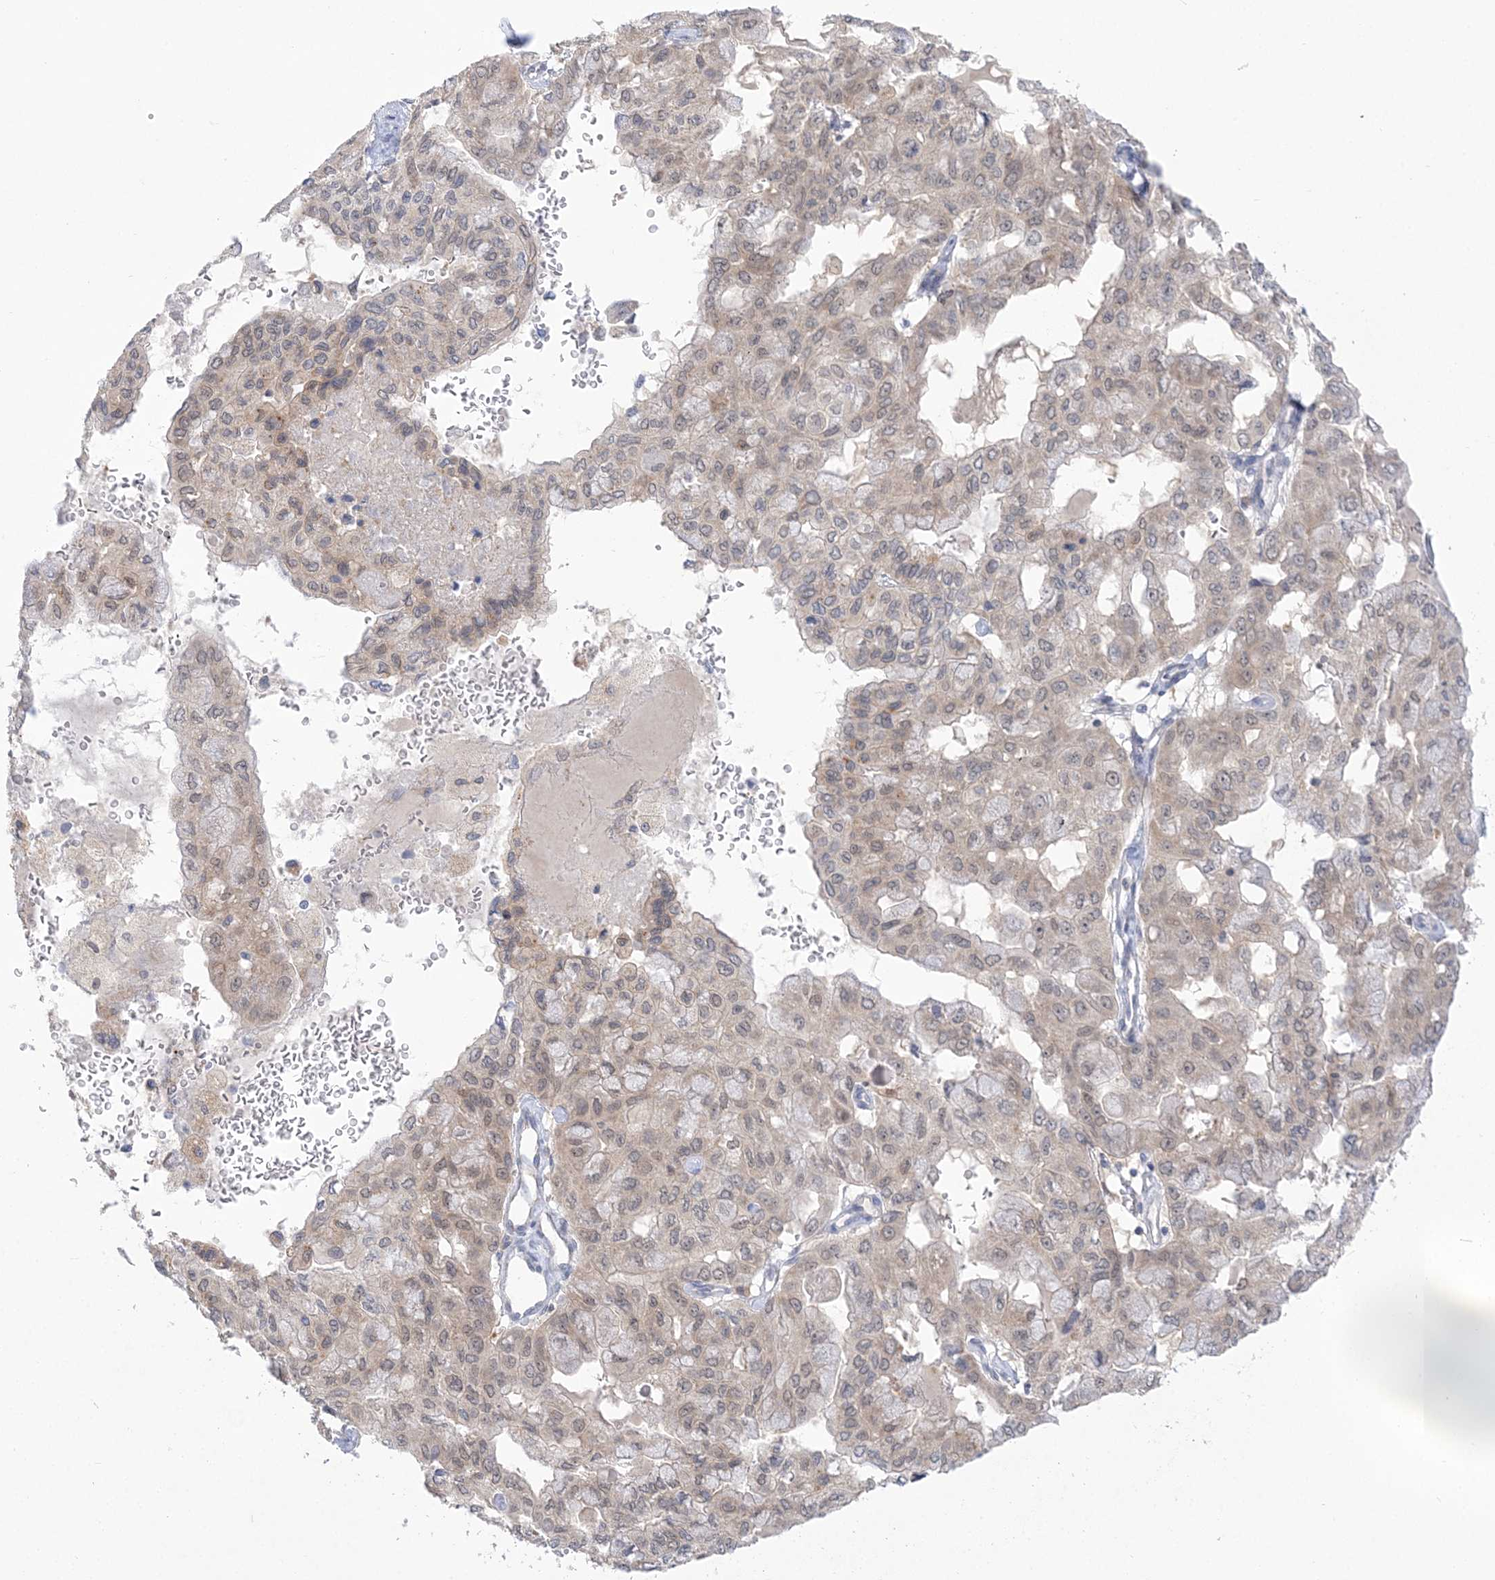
{"staining": {"intensity": "weak", "quantity": "<25%", "location": "nuclear"}, "tissue": "pancreatic cancer", "cell_type": "Tumor cells", "image_type": "cancer", "snomed": [{"axis": "morphology", "description": "Adenocarcinoma, NOS"}, {"axis": "topography", "description": "Pancreas"}], "caption": "Pancreatic cancer was stained to show a protein in brown. There is no significant positivity in tumor cells.", "gene": "PCBD1", "patient": {"sex": "male", "age": 51}}